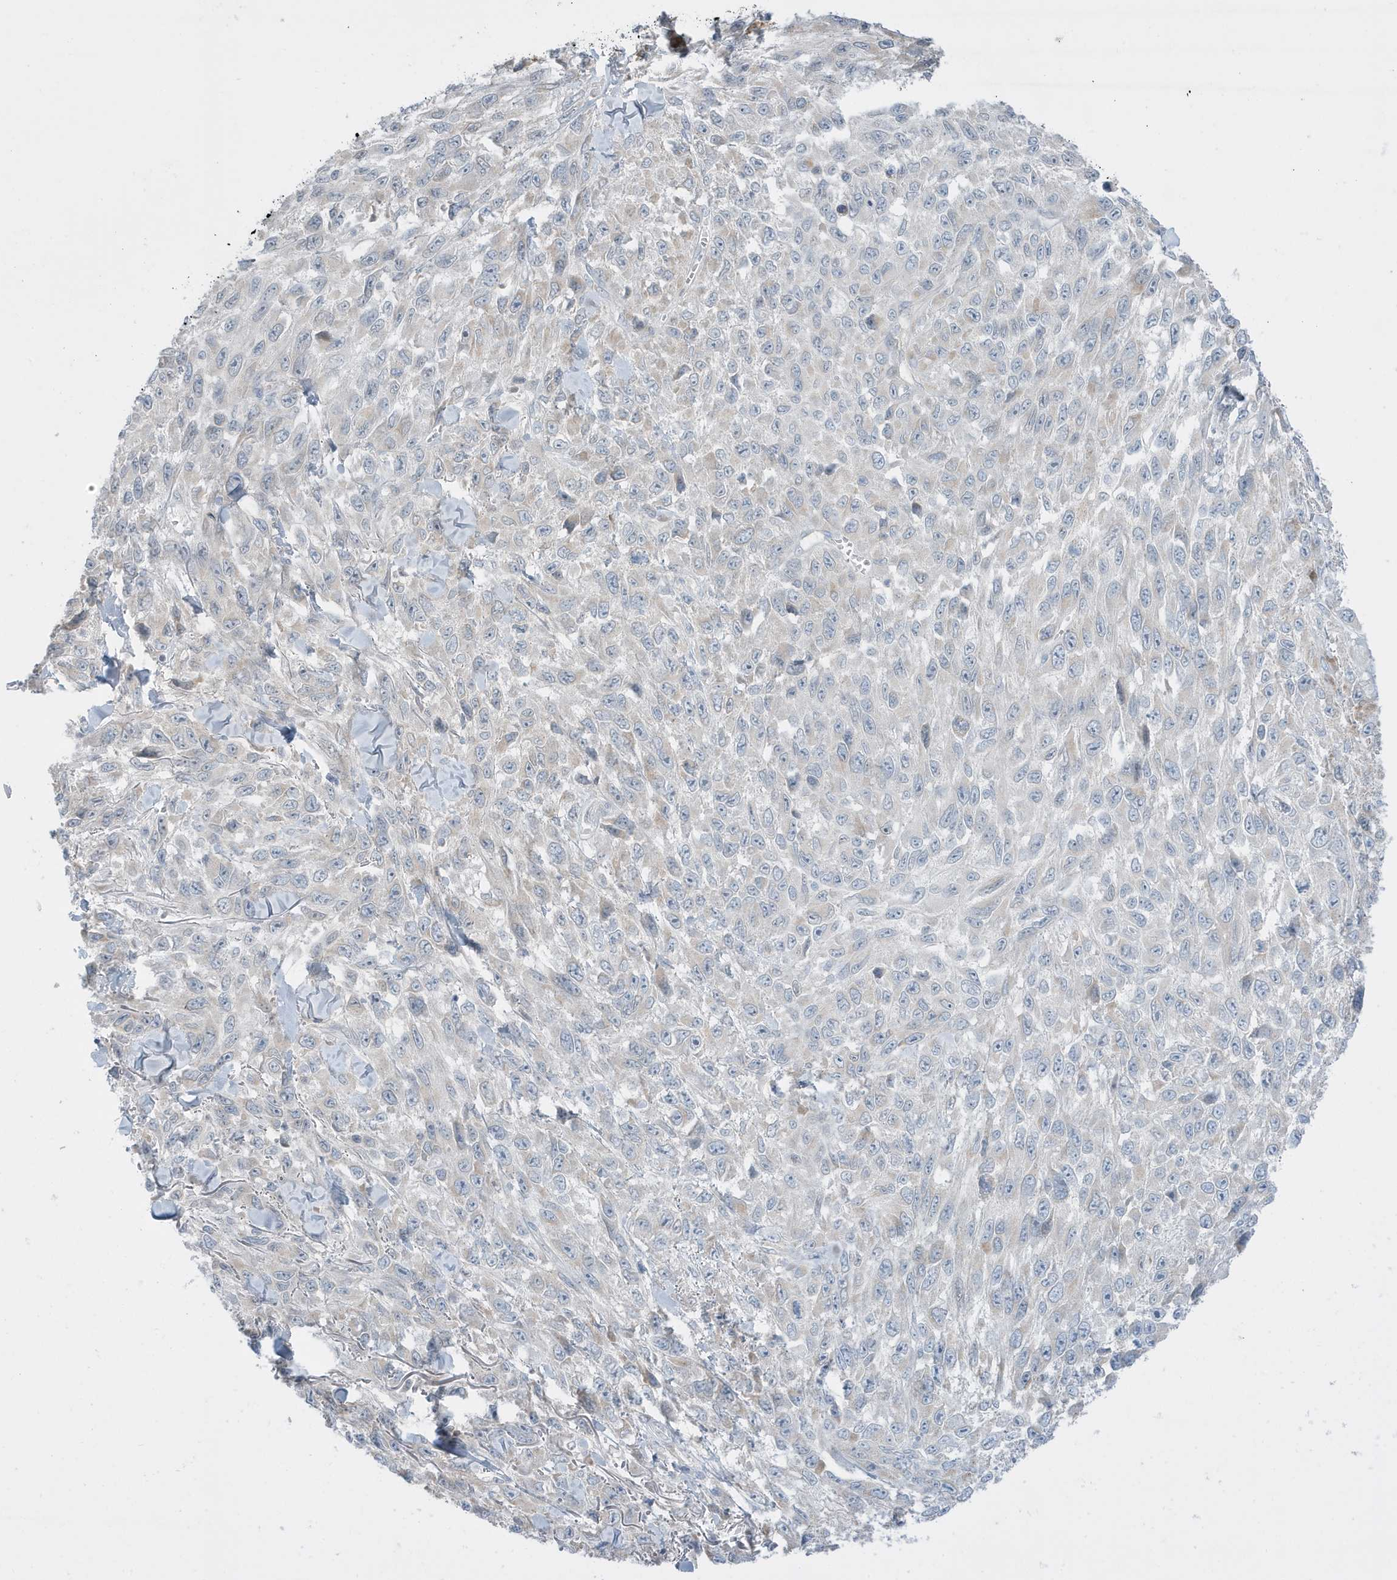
{"staining": {"intensity": "negative", "quantity": "none", "location": "none"}, "tissue": "melanoma", "cell_type": "Tumor cells", "image_type": "cancer", "snomed": [{"axis": "morphology", "description": "Malignant melanoma, NOS"}, {"axis": "topography", "description": "Skin"}], "caption": "An immunohistochemistry micrograph of malignant melanoma is shown. There is no staining in tumor cells of malignant melanoma. (DAB immunohistochemistry (IHC), high magnification).", "gene": "FNDC1", "patient": {"sex": "female", "age": 96}}